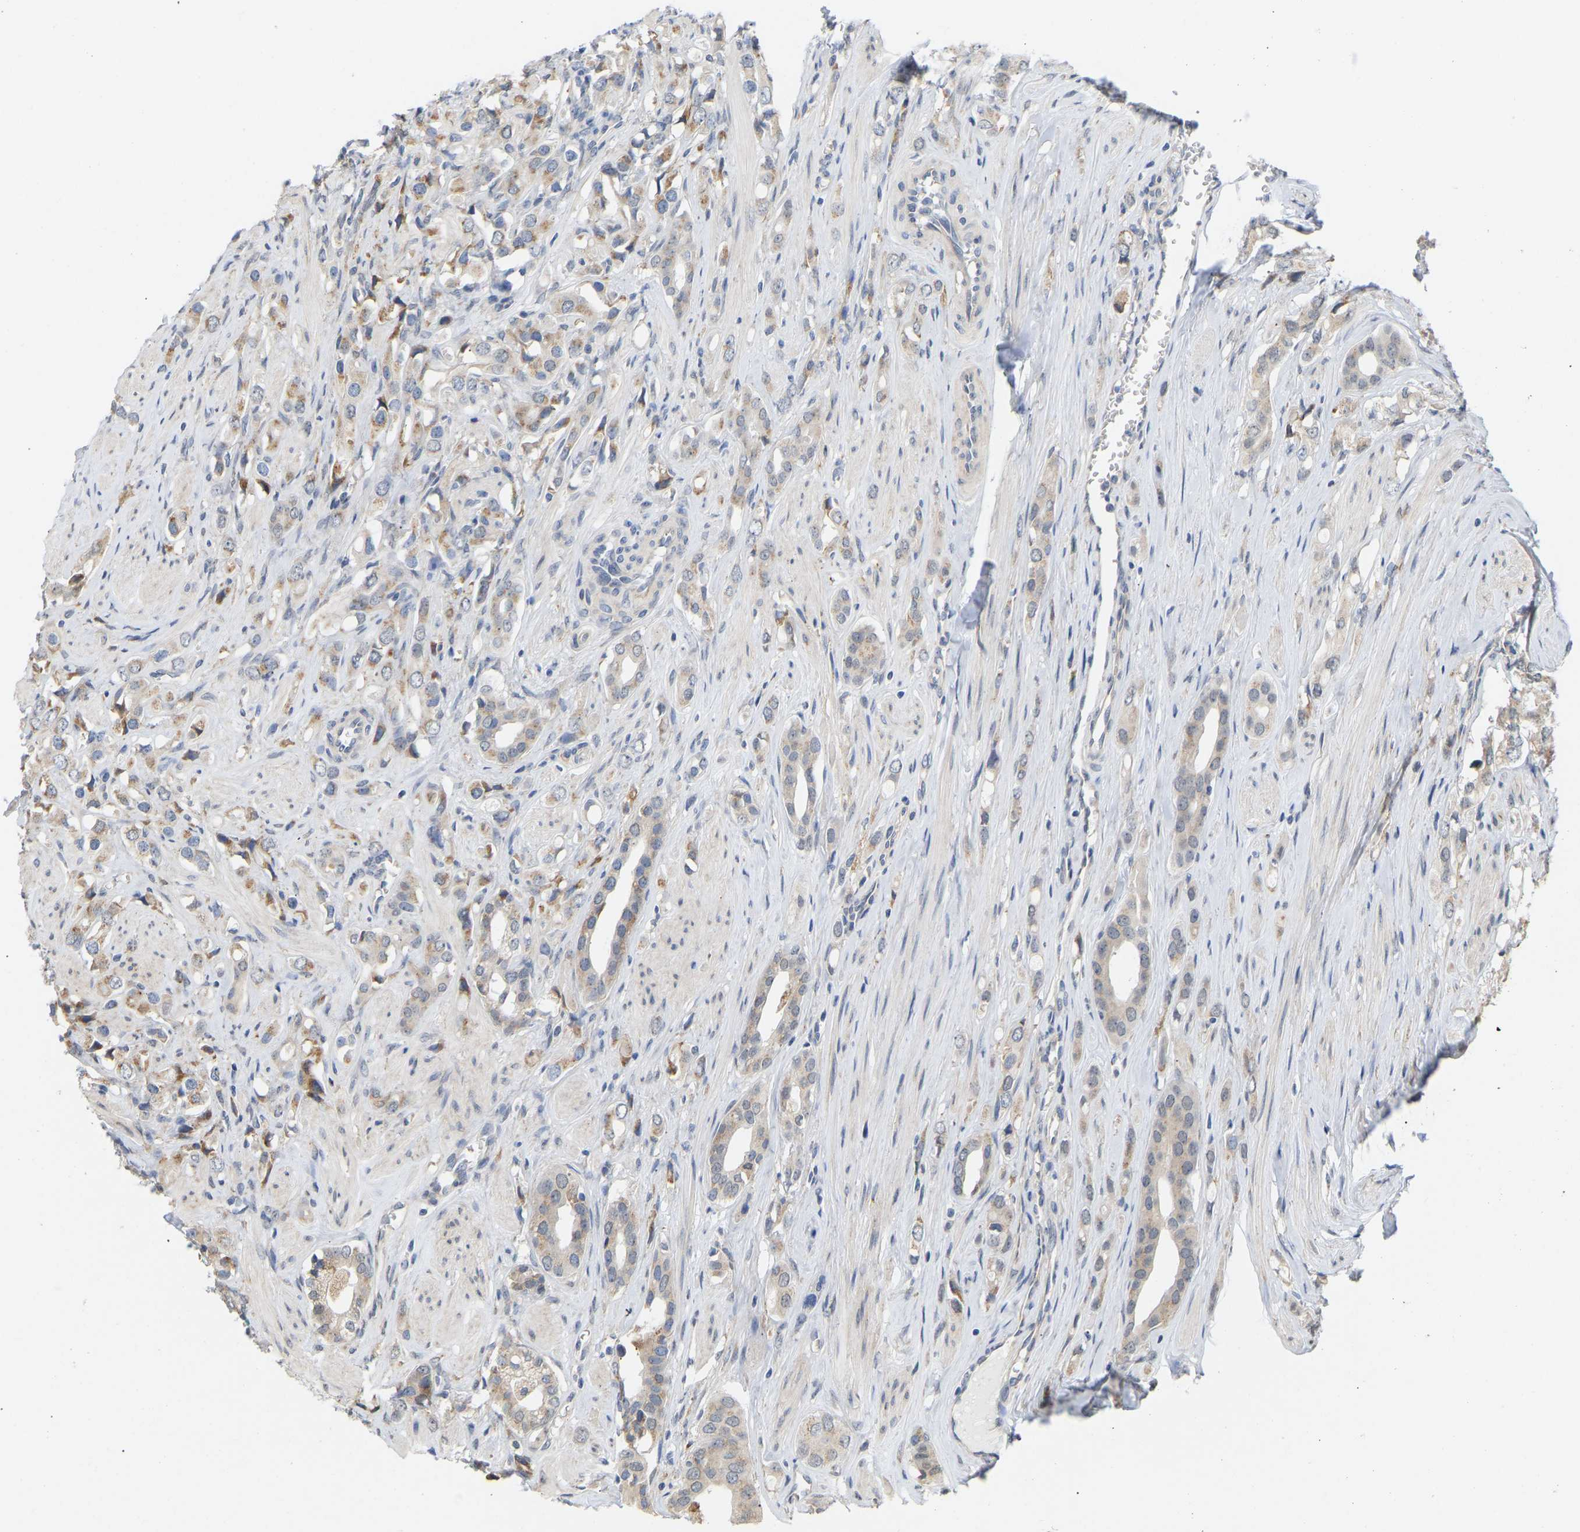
{"staining": {"intensity": "moderate", "quantity": "<25%", "location": "cytoplasmic/membranous"}, "tissue": "prostate cancer", "cell_type": "Tumor cells", "image_type": "cancer", "snomed": [{"axis": "morphology", "description": "Adenocarcinoma, High grade"}, {"axis": "topography", "description": "Prostate"}], "caption": "Moderate cytoplasmic/membranous expression is seen in about <25% of tumor cells in prostate adenocarcinoma (high-grade).", "gene": "BEND3", "patient": {"sex": "male", "age": 52}}